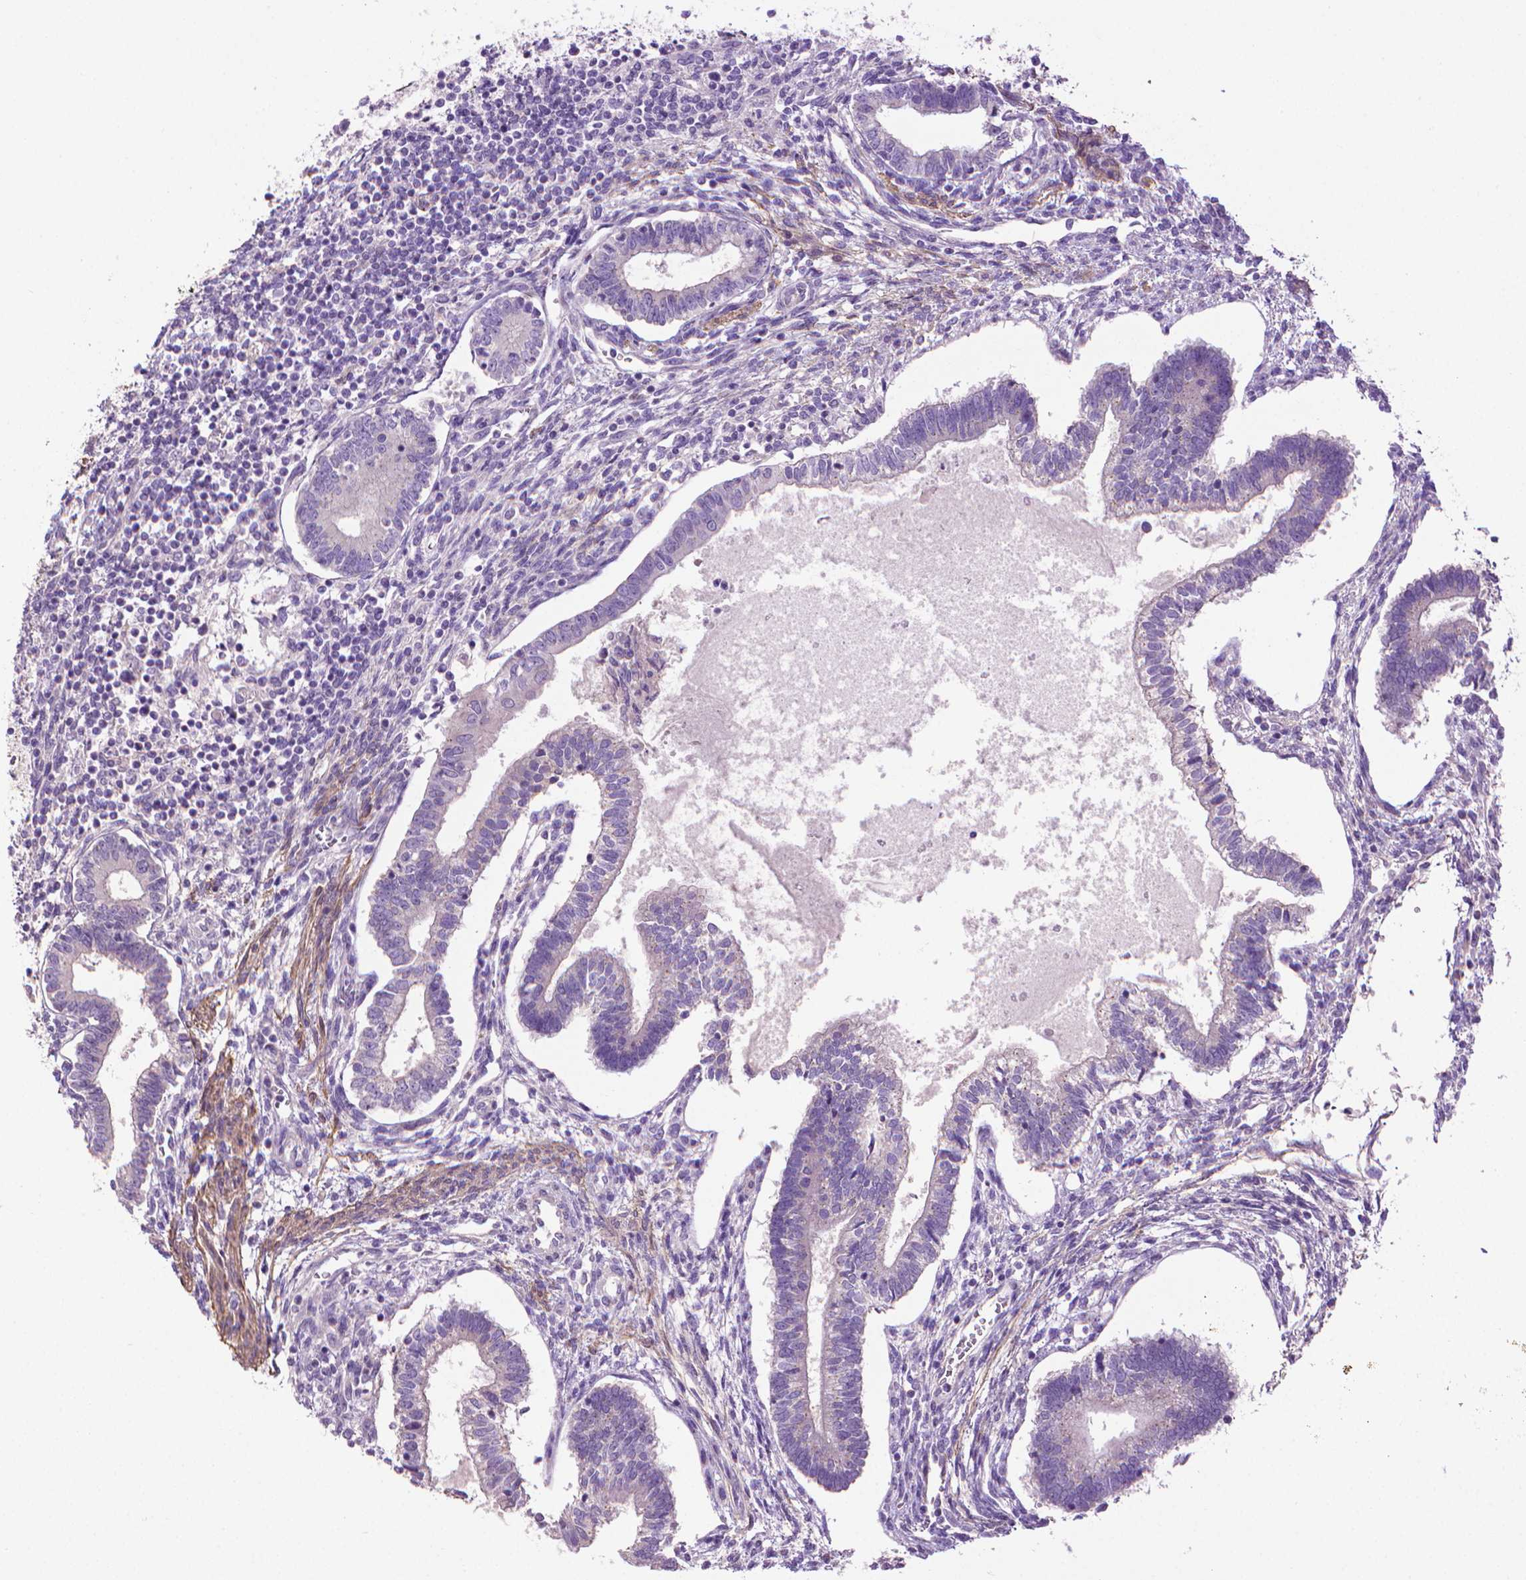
{"staining": {"intensity": "negative", "quantity": "none", "location": "none"}, "tissue": "testis cancer", "cell_type": "Tumor cells", "image_type": "cancer", "snomed": [{"axis": "morphology", "description": "Carcinoma, Embryonal, NOS"}, {"axis": "topography", "description": "Testis"}], "caption": "There is no significant positivity in tumor cells of embryonal carcinoma (testis).", "gene": "AQP10", "patient": {"sex": "male", "age": 37}}